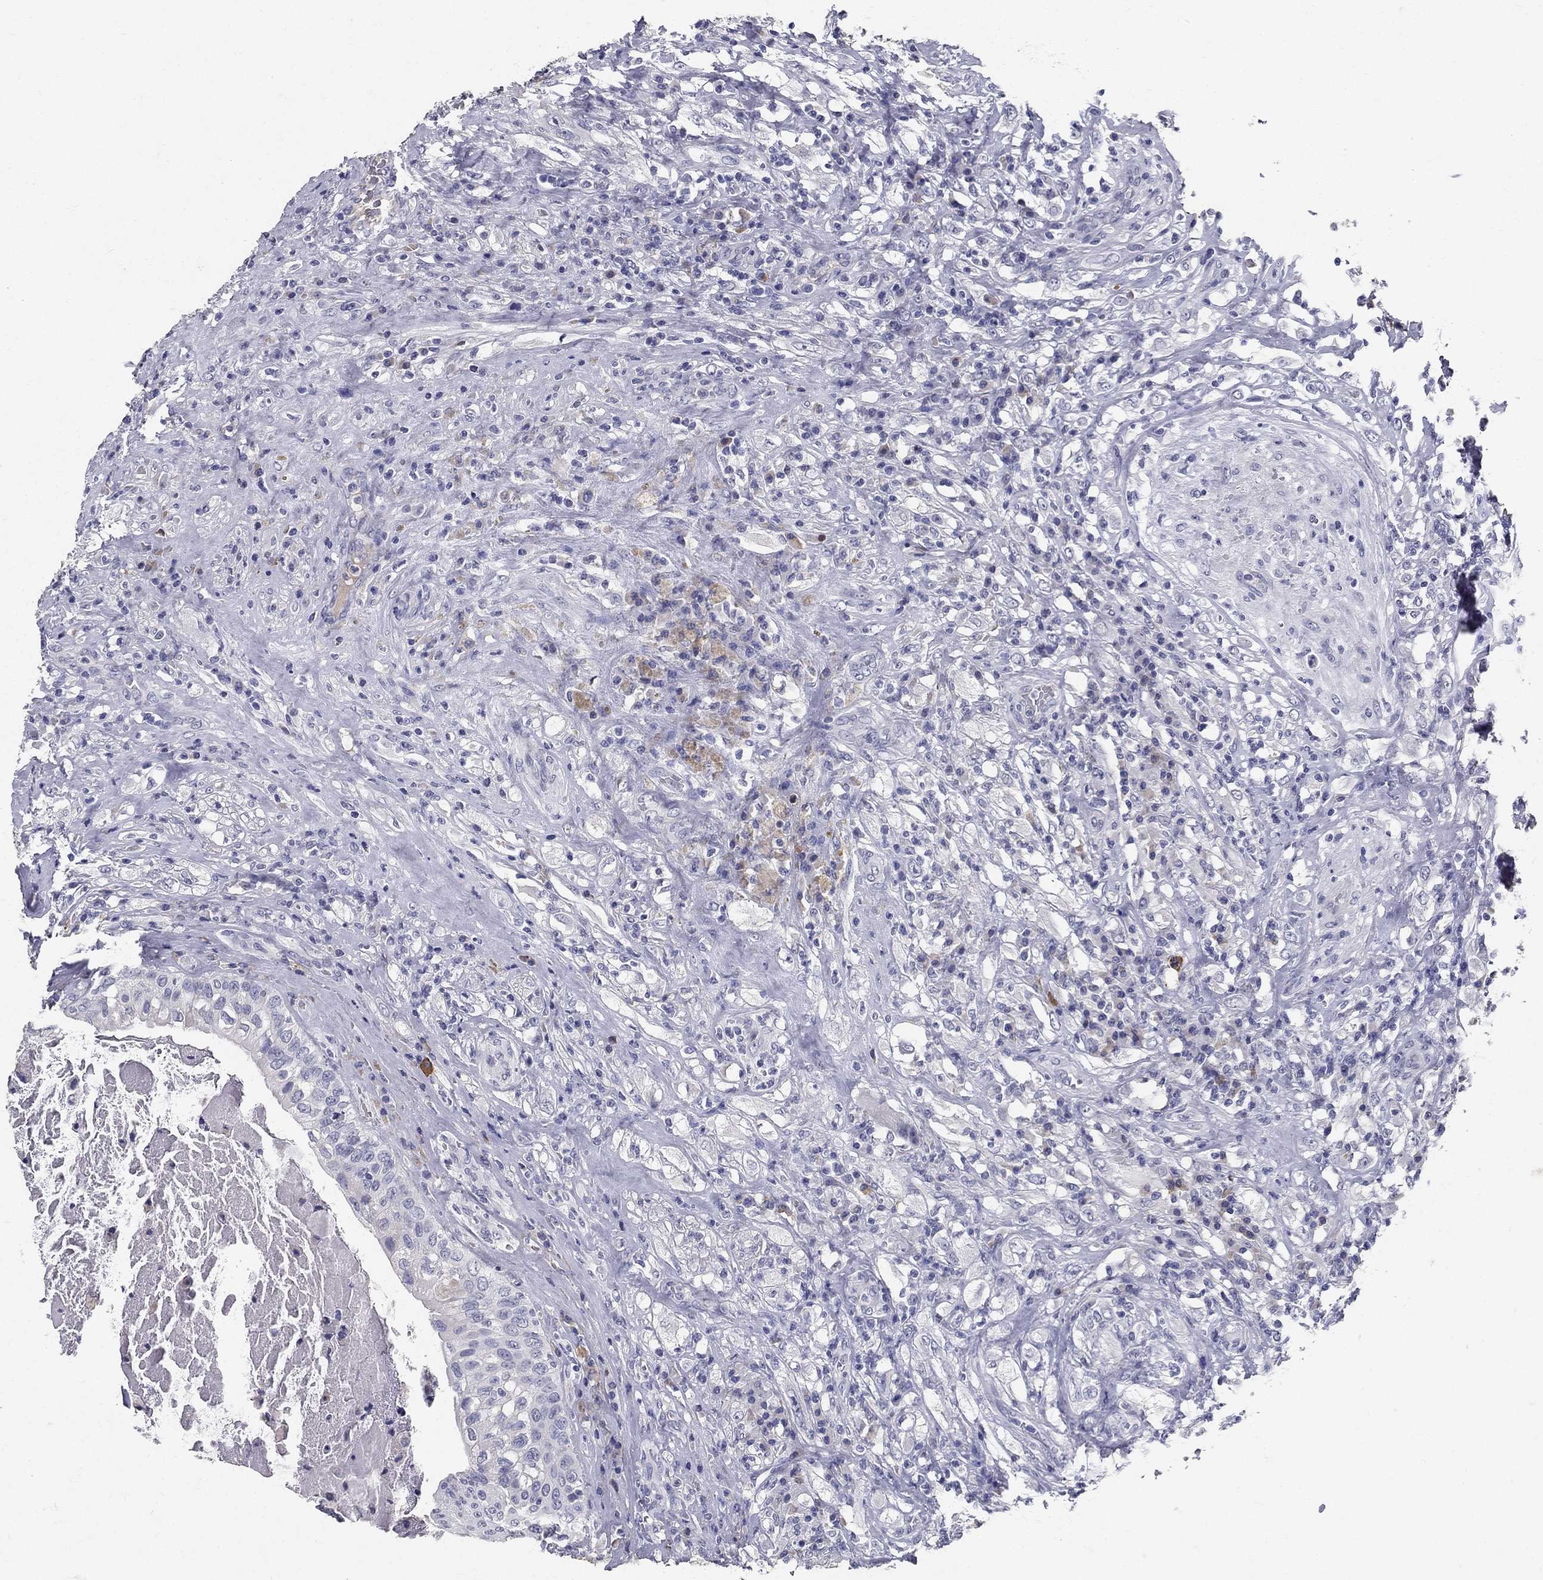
{"staining": {"intensity": "negative", "quantity": "none", "location": "none"}, "tissue": "testis cancer", "cell_type": "Tumor cells", "image_type": "cancer", "snomed": [{"axis": "morphology", "description": "Necrosis, NOS"}, {"axis": "morphology", "description": "Carcinoma, Embryonal, NOS"}, {"axis": "topography", "description": "Testis"}], "caption": "Immunohistochemistry of human testis embryonal carcinoma demonstrates no expression in tumor cells.", "gene": "POMC", "patient": {"sex": "male", "age": 19}}